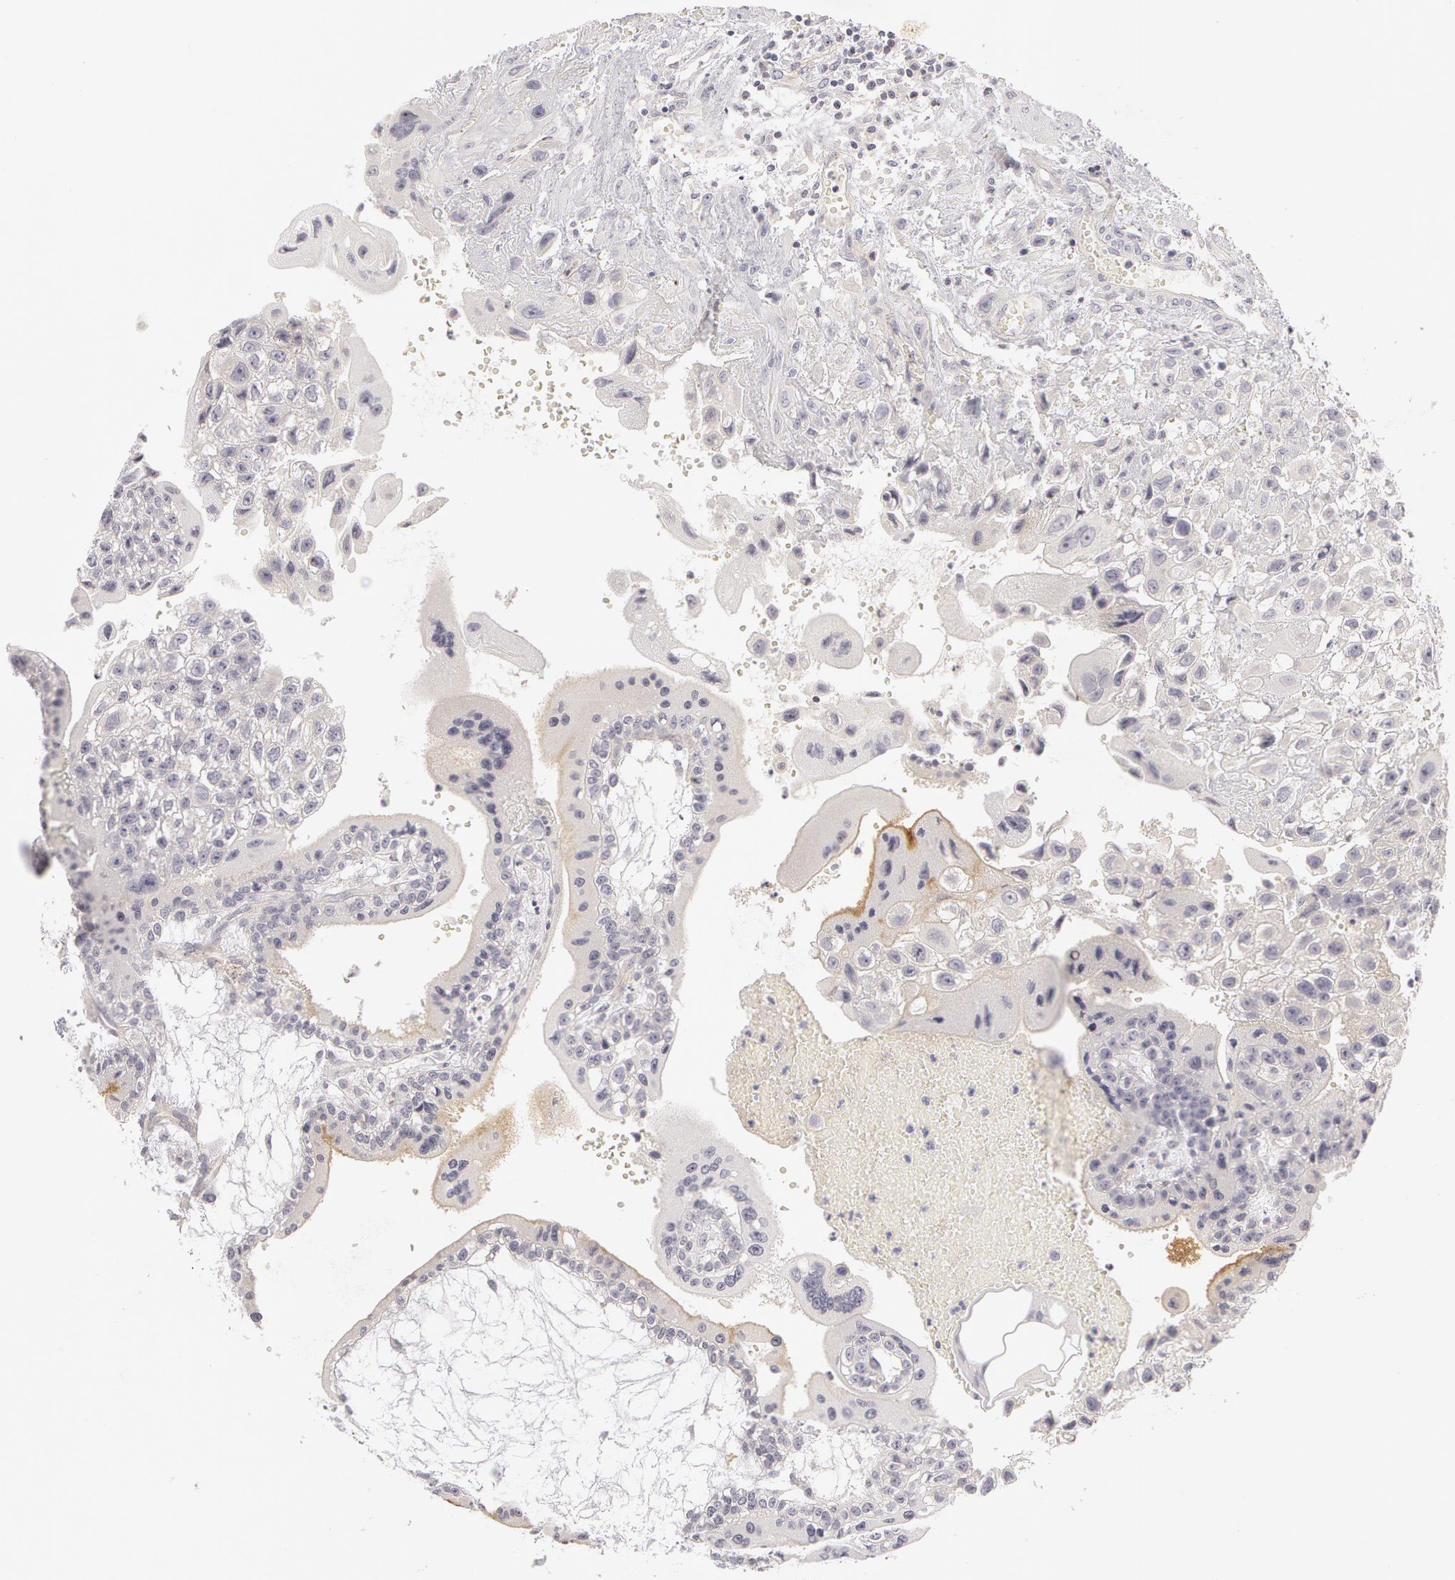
{"staining": {"intensity": "negative", "quantity": "none", "location": "none"}, "tissue": "placenta", "cell_type": "Decidual cells", "image_type": "normal", "snomed": [{"axis": "morphology", "description": "Normal tissue, NOS"}, {"axis": "topography", "description": "Placenta"}], "caption": "The IHC photomicrograph has no significant staining in decidual cells of placenta. (Brightfield microscopy of DAB (3,3'-diaminobenzidine) immunohistochemistry (IHC) at high magnification).", "gene": "ABCB1", "patient": {"sex": "female", "age": 34}}